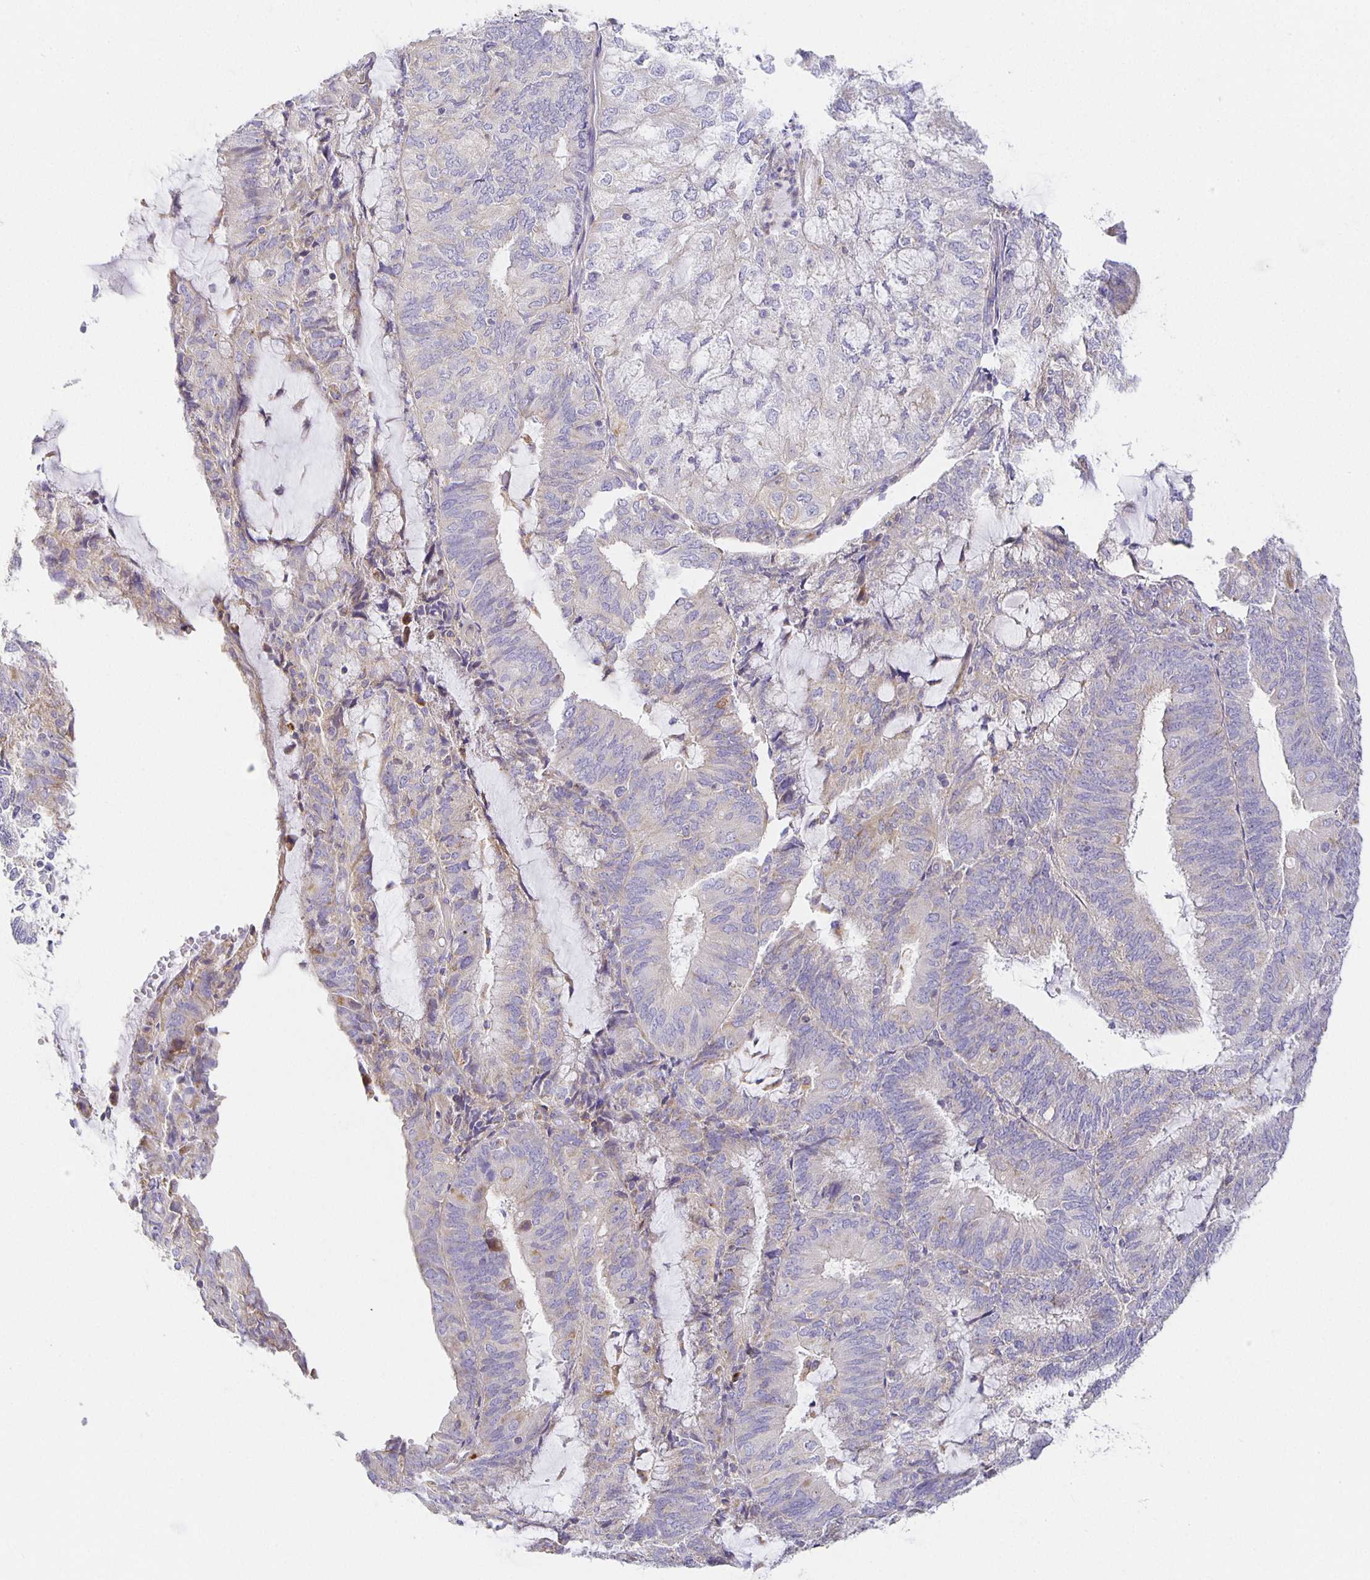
{"staining": {"intensity": "negative", "quantity": "none", "location": "none"}, "tissue": "endometrial cancer", "cell_type": "Tumor cells", "image_type": "cancer", "snomed": [{"axis": "morphology", "description": "Adenocarcinoma, NOS"}, {"axis": "topography", "description": "Endometrium"}], "caption": "This is an IHC photomicrograph of endometrial adenocarcinoma. There is no positivity in tumor cells.", "gene": "FLRT3", "patient": {"sex": "female", "age": 81}}